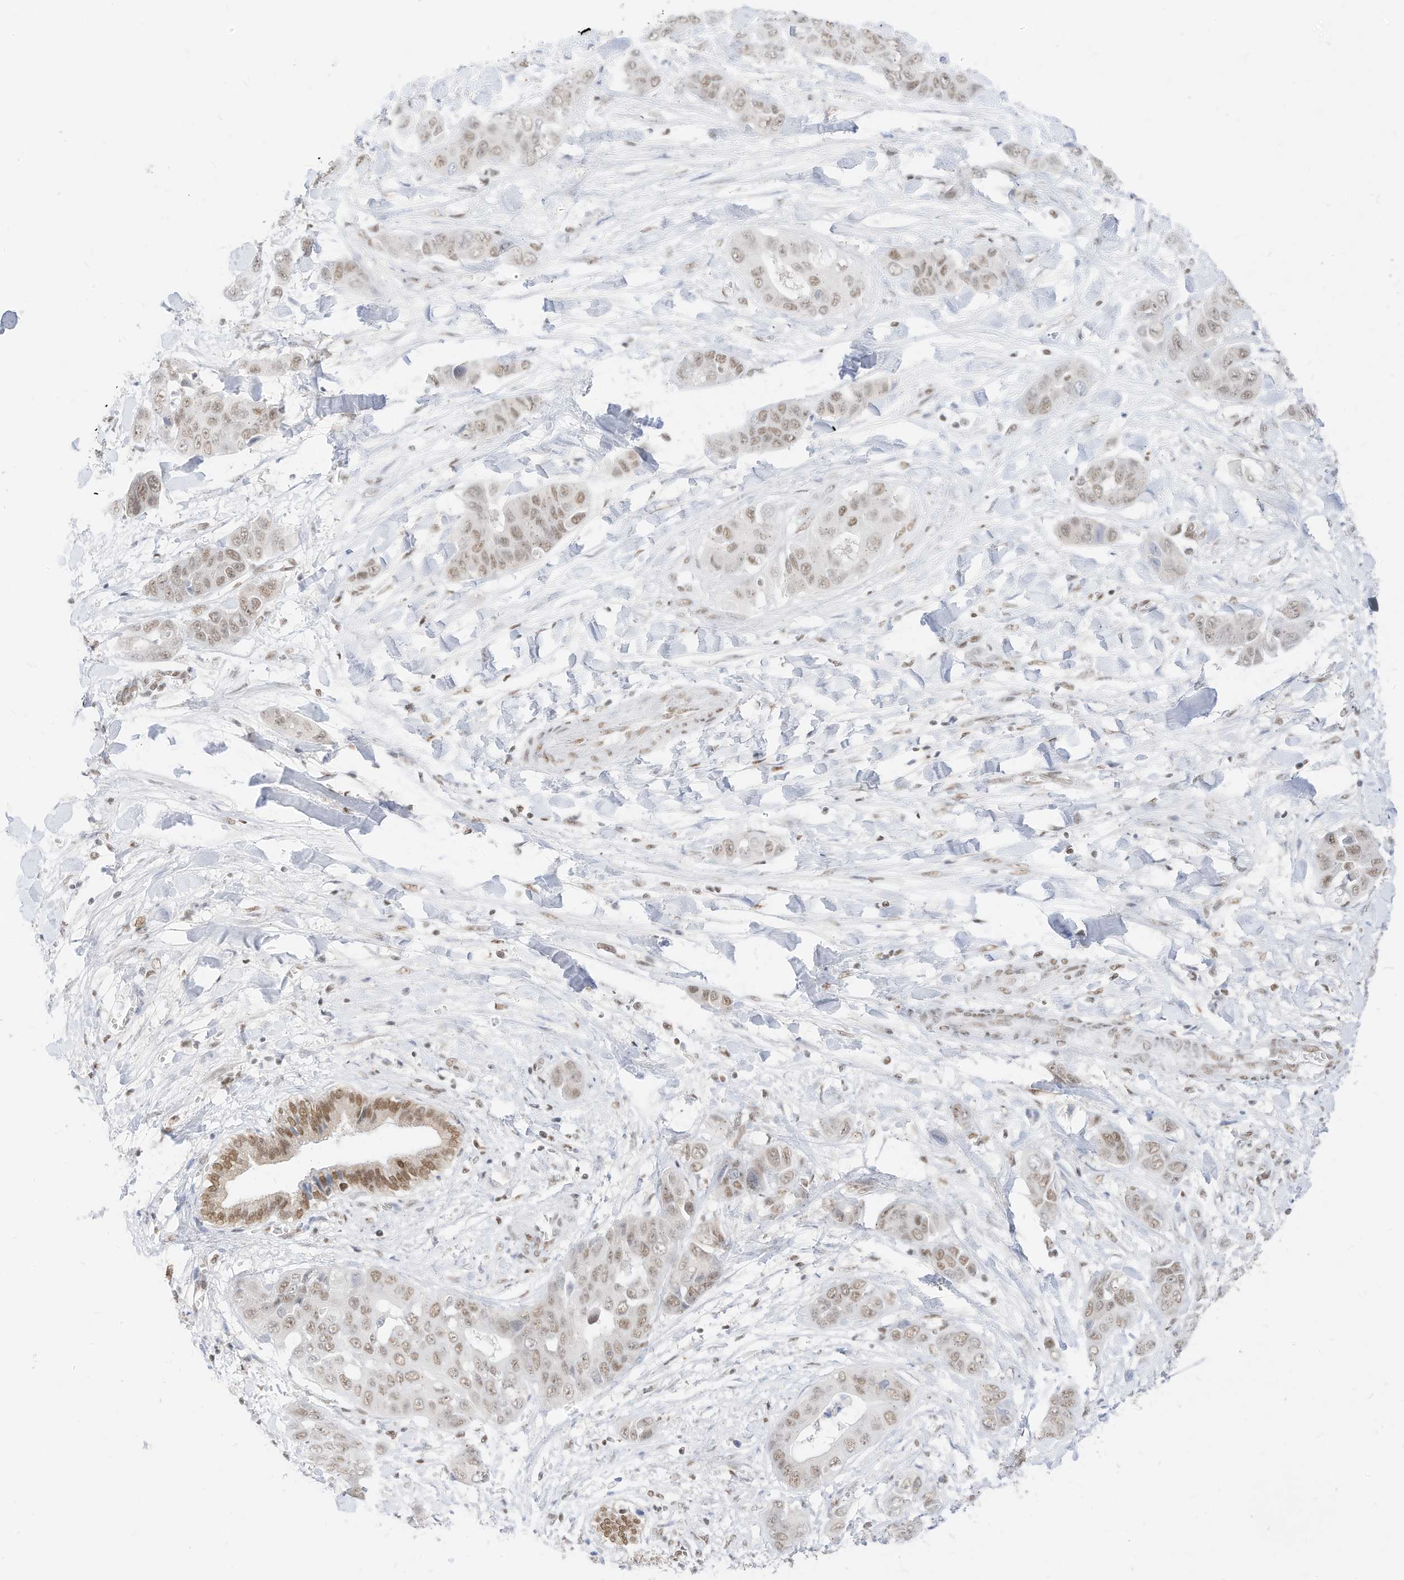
{"staining": {"intensity": "weak", "quantity": ">75%", "location": "nuclear"}, "tissue": "liver cancer", "cell_type": "Tumor cells", "image_type": "cancer", "snomed": [{"axis": "morphology", "description": "Cholangiocarcinoma"}, {"axis": "topography", "description": "Liver"}], "caption": "Liver cholangiocarcinoma was stained to show a protein in brown. There is low levels of weak nuclear expression in approximately >75% of tumor cells.", "gene": "SMARCA2", "patient": {"sex": "female", "age": 52}}